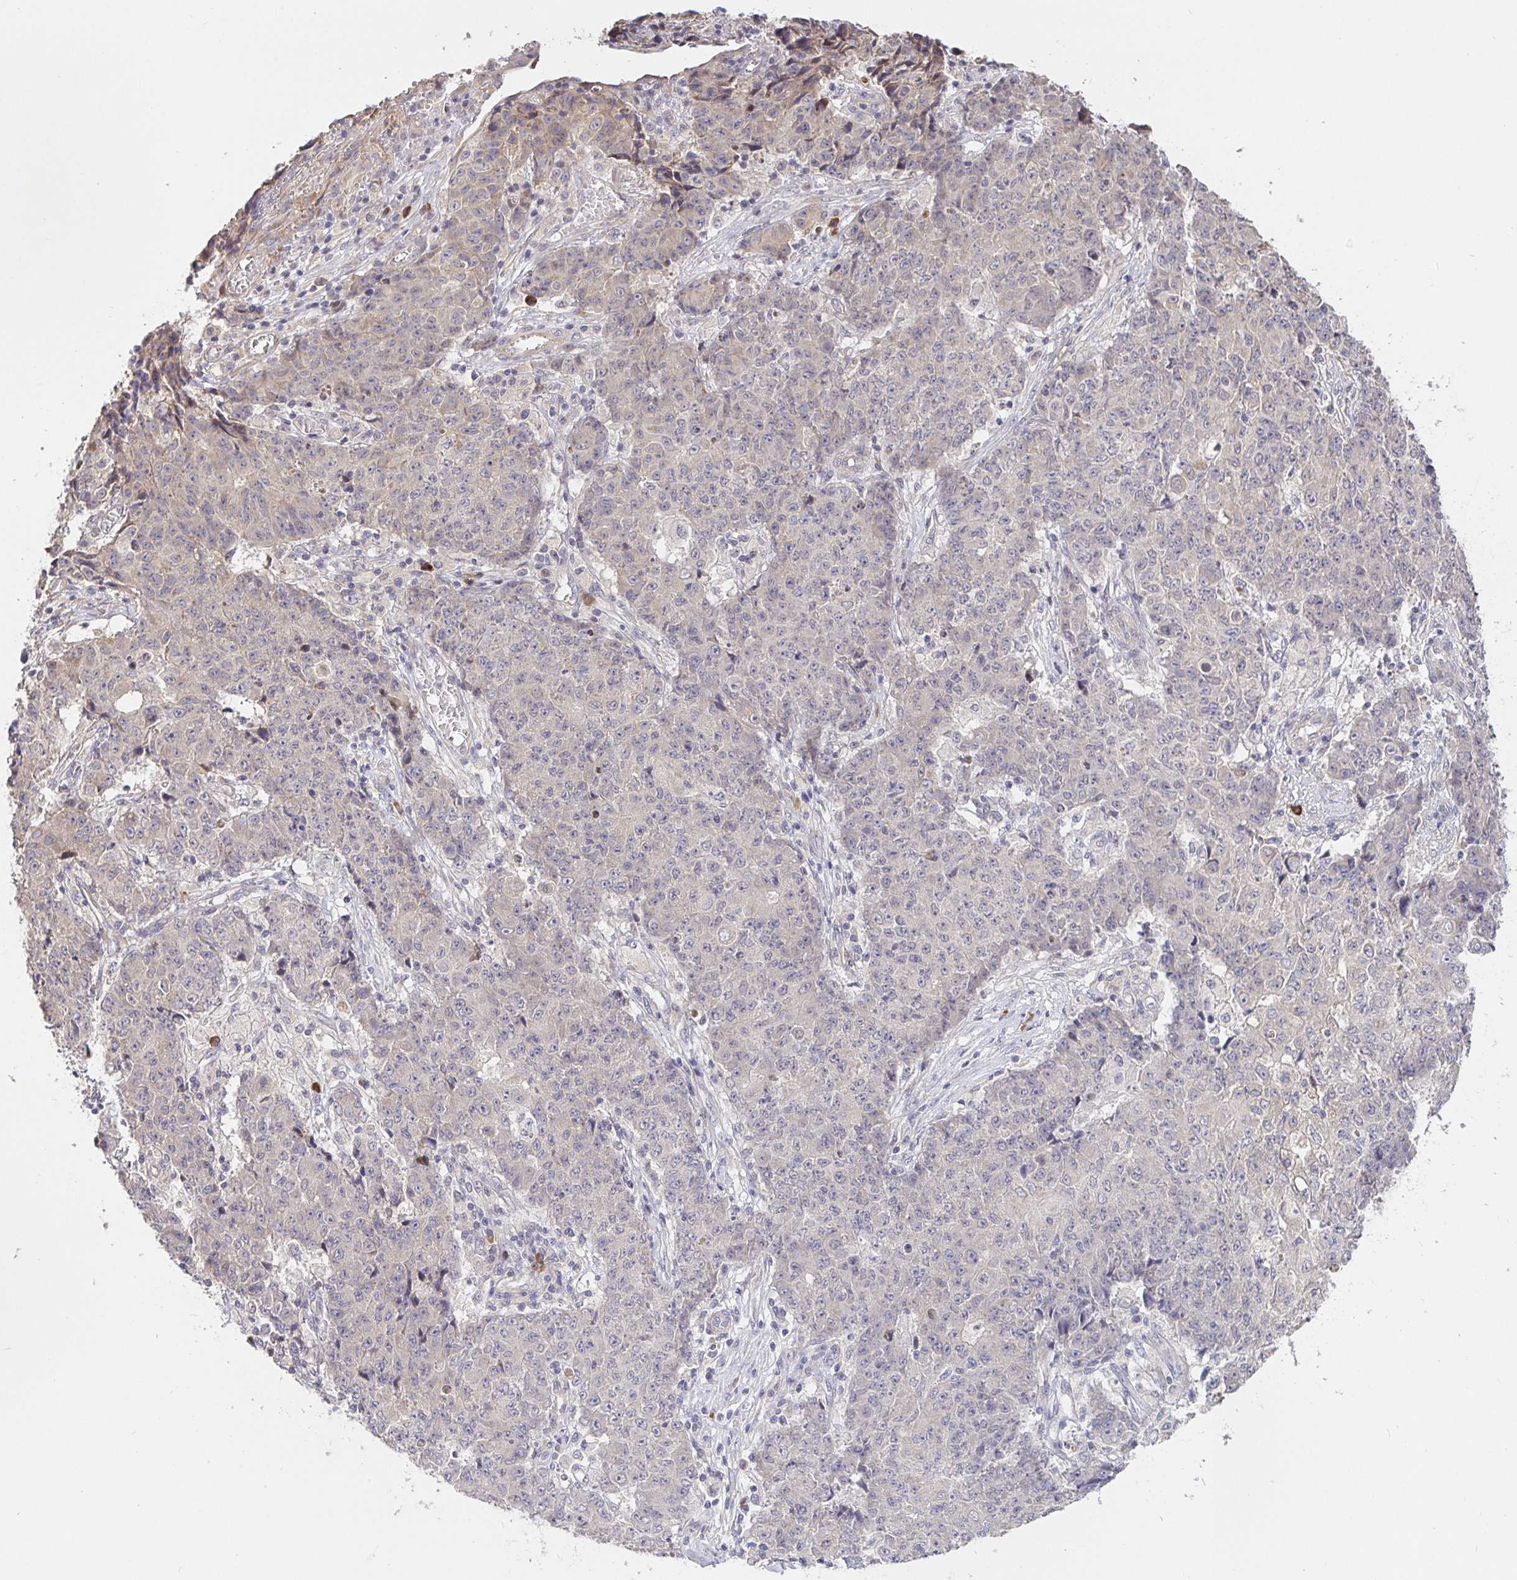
{"staining": {"intensity": "negative", "quantity": "none", "location": "none"}, "tissue": "ovarian cancer", "cell_type": "Tumor cells", "image_type": "cancer", "snomed": [{"axis": "morphology", "description": "Carcinoma, endometroid"}, {"axis": "topography", "description": "Ovary"}], "caption": "Micrograph shows no protein expression in tumor cells of endometroid carcinoma (ovarian) tissue.", "gene": "ZDHHC11", "patient": {"sex": "female", "age": 42}}